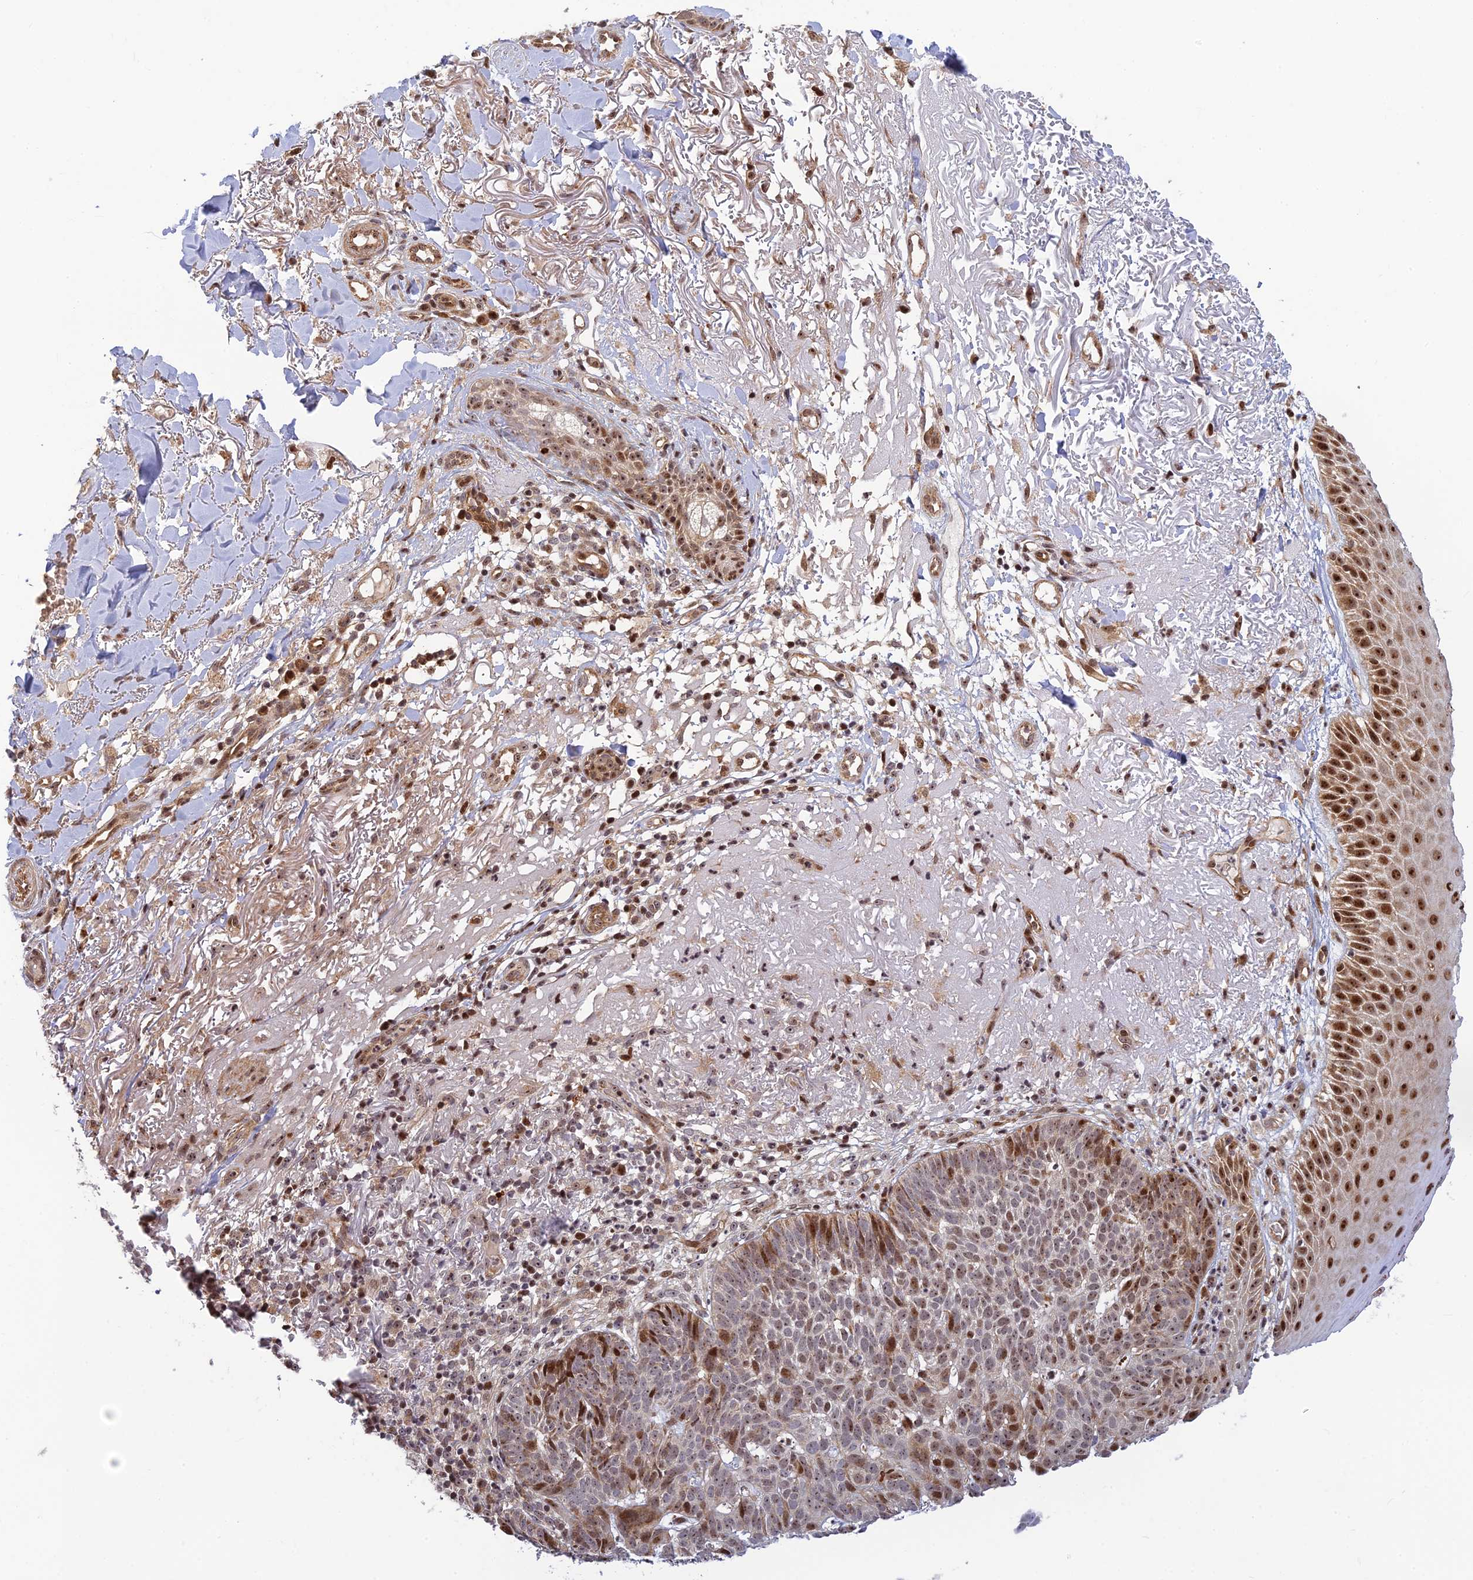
{"staining": {"intensity": "moderate", "quantity": "25%-75%", "location": "nuclear"}, "tissue": "skin cancer", "cell_type": "Tumor cells", "image_type": "cancer", "snomed": [{"axis": "morphology", "description": "Basal cell carcinoma"}, {"axis": "topography", "description": "Skin"}], "caption": "Skin cancer stained with a brown dye exhibits moderate nuclear positive staining in about 25%-75% of tumor cells.", "gene": "UFSP2", "patient": {"sex": "female", "age": 78}}